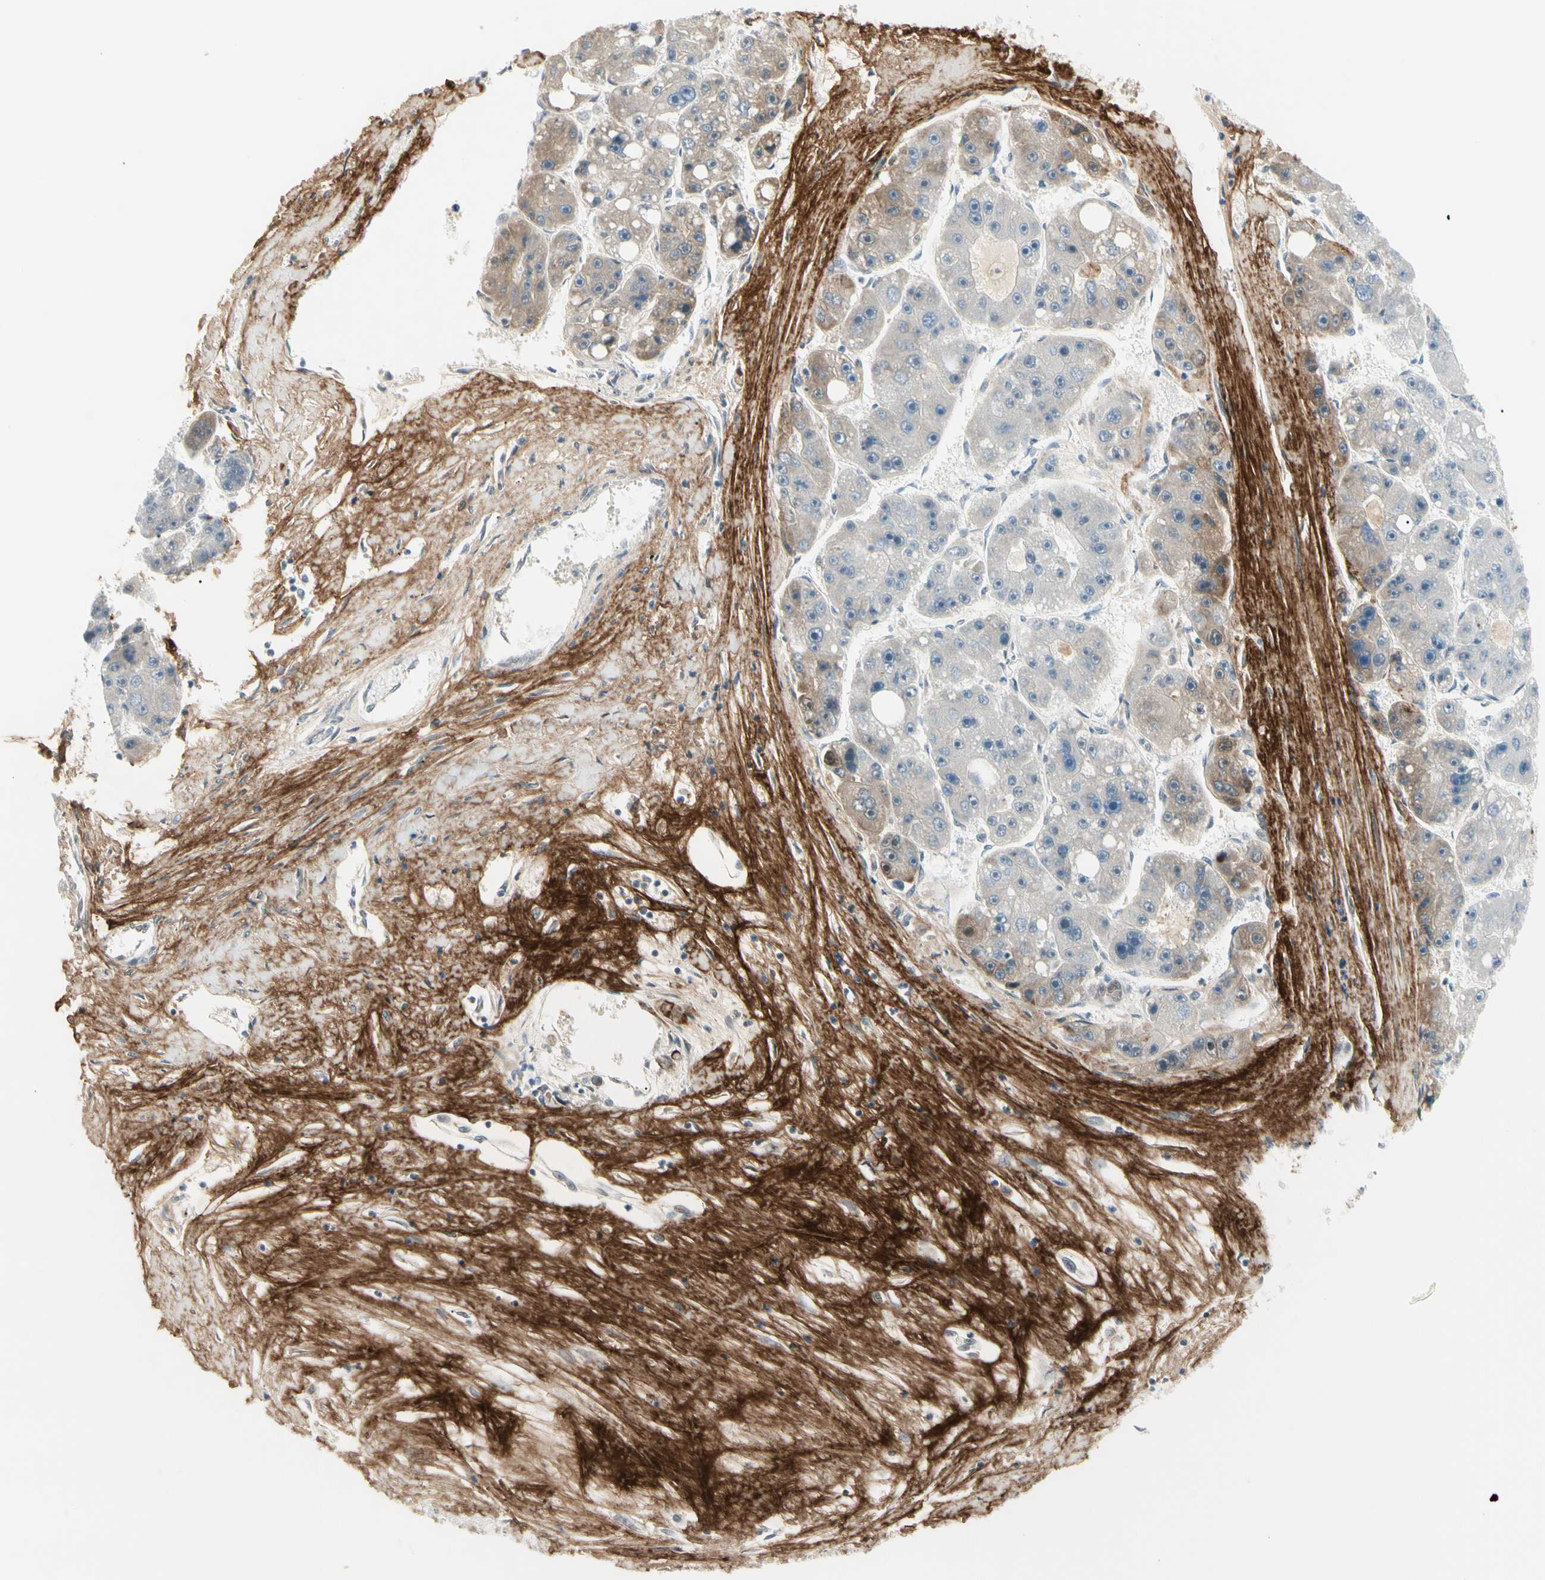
{"staining": {"intensity": "negative", "quantity": "none", "location": "none"}, "tissue": "liver cancer", "cell_type": "Tumor cells", "image_type": "cancer", "snomed": [{"axis": "morphology", "description": "Carcinoma, Hepatocellular, NOS"}, {"axis": "topography", "description": "Liver"}], "caption": "High power microscopy photomicrograph of an immunohistochemistry image of liver cancer (hepatocellular carcinoma), revealing no significant staining in tumor cells.", "gene": "ASPN", "patient": {"sex": "female", "age": 61}}